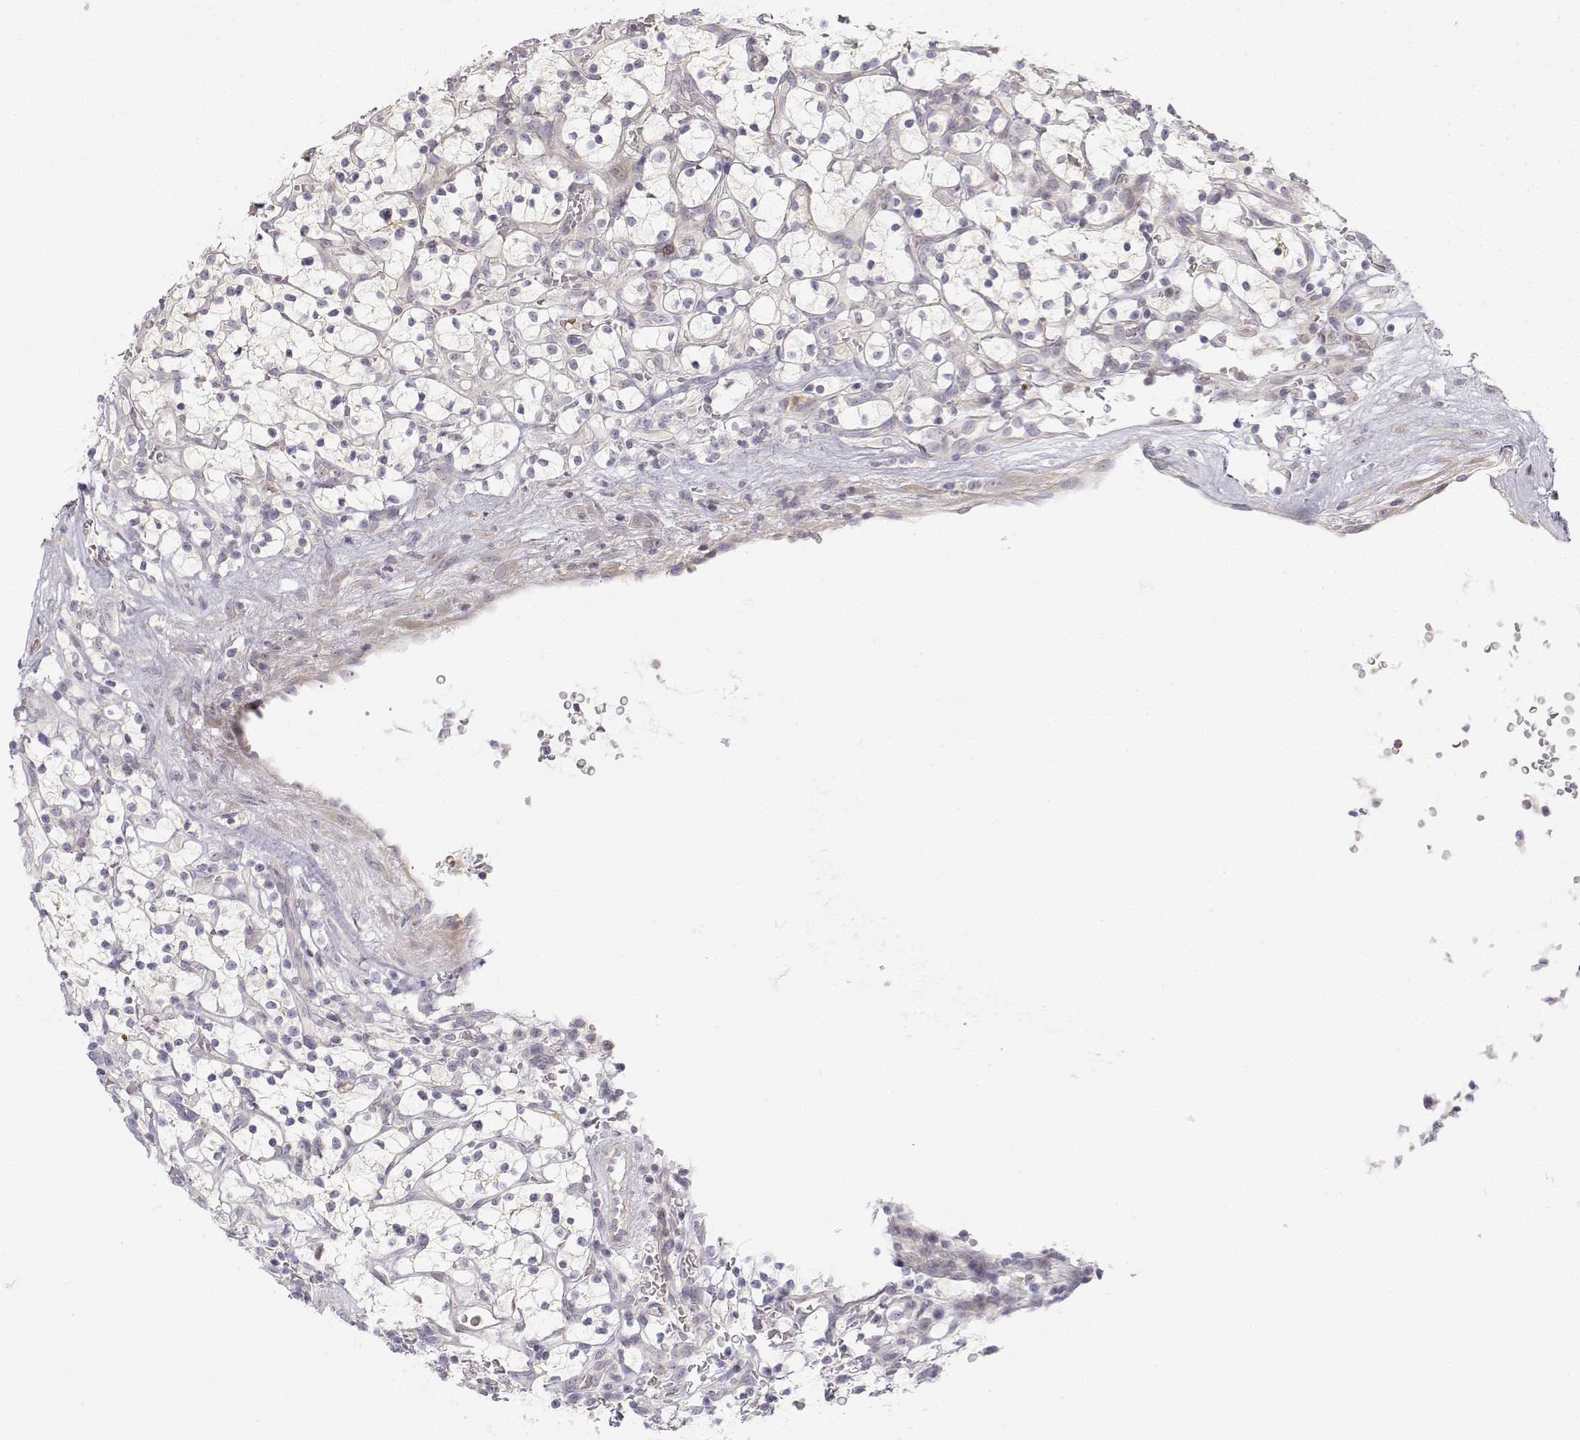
{"staining": {"intensity": "negative", "quantity": "none", "location": "none"}, "tissue": "renal cancer", "cell_type": "Tumor cells", "image_type": "cancer", "snomed": [{"axis": "morphology", "description": "Adenocarcinoma, NOS"}, {"axis": "topography", "description": "Kidney"}], "caption": "Immunohistochemistry (IHC) micrograph of neoplastic tissue: human renal cancer stained with DAB demonstrates no significant protein staining in tumor cells.", "gene": "GLIPR1L2", "patient": {"sex": "female", "age": 64}}